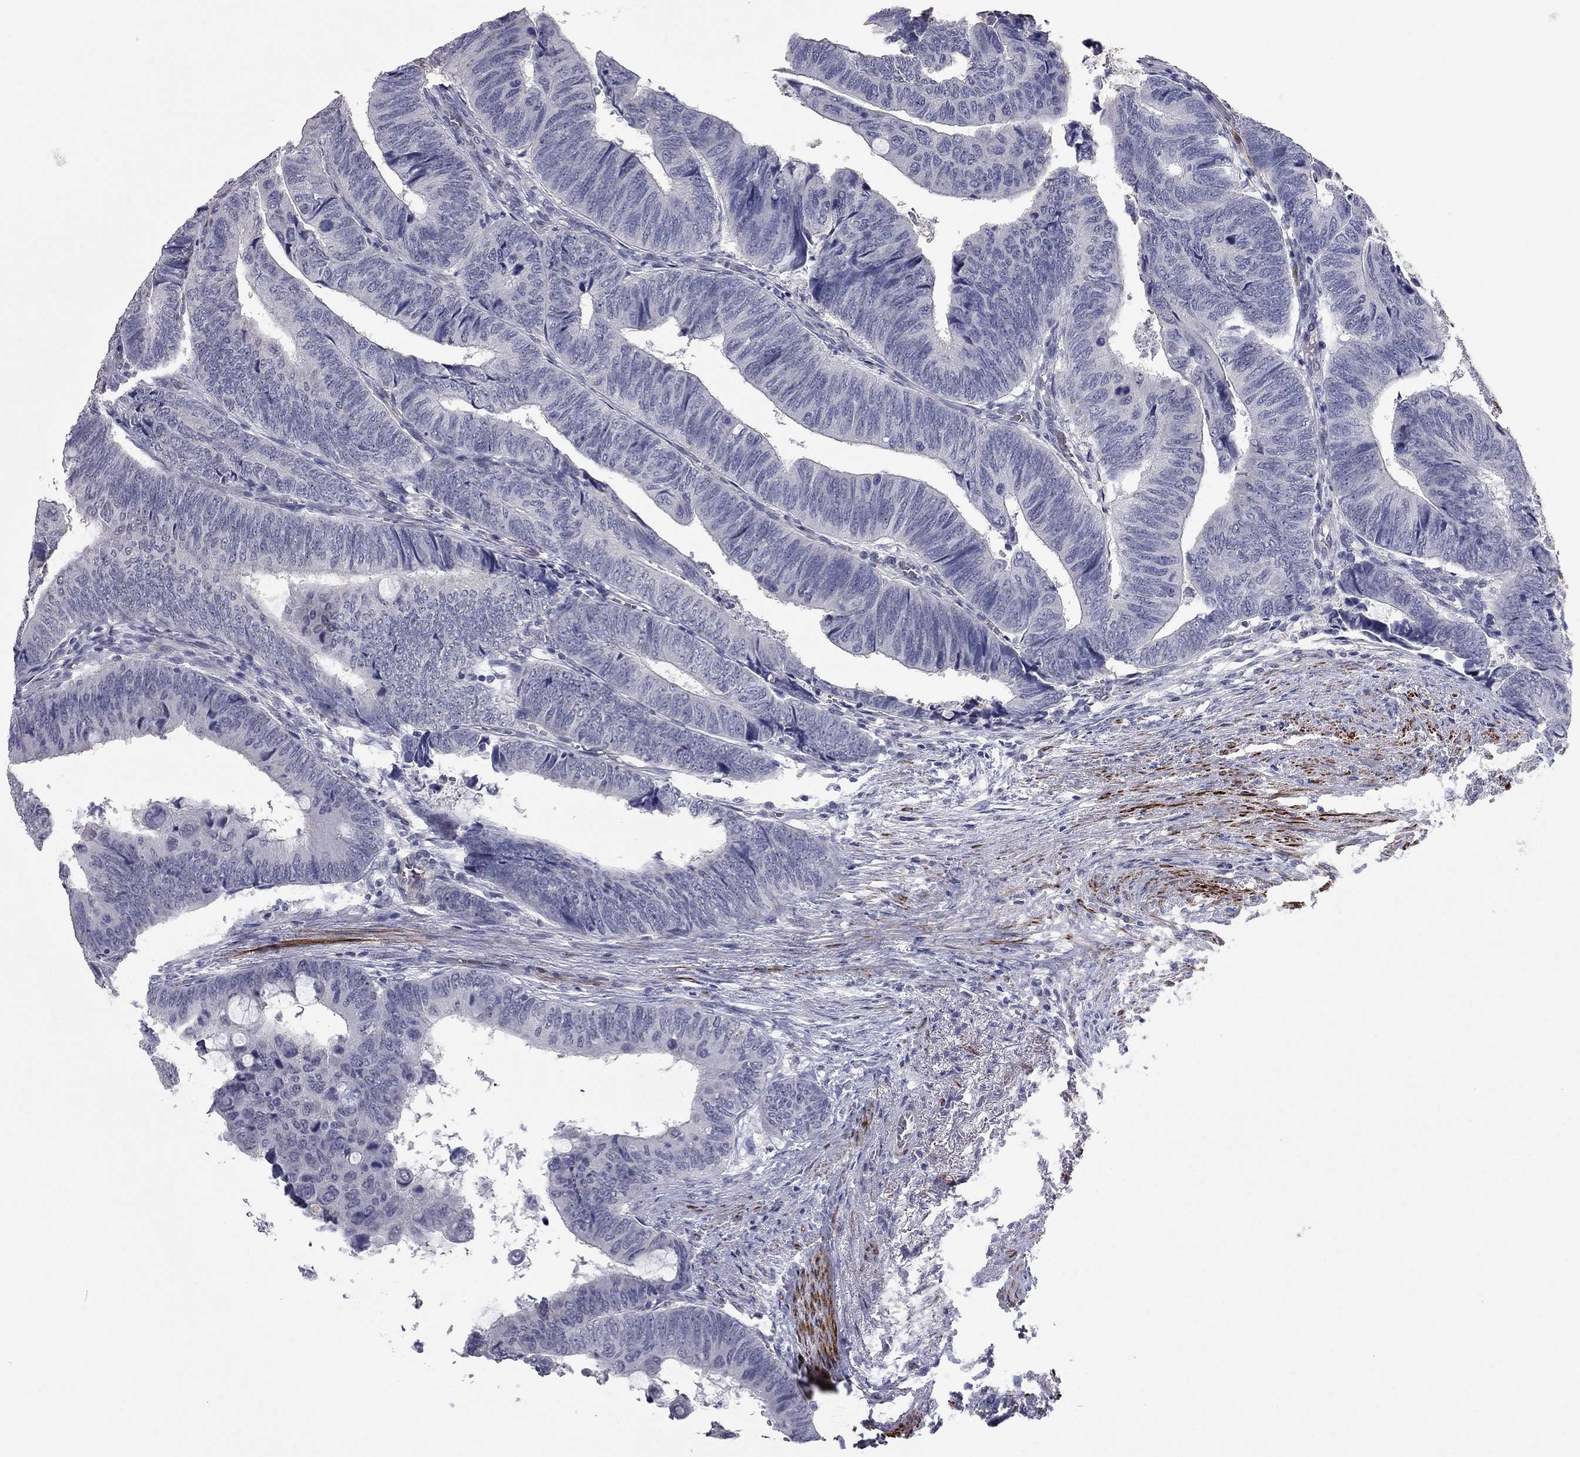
{"staining": {"intensity": "negative", "quantity": "none", "location": "none"}, "tissue": "colorectal cancer", "cell_type": "Tumor cells", "image_type": "cancer", "snomed": [{"axis": "morphology", "description": "Normal tissue, NOS"}, {"axis": "morphology", "description": "Adenocarcinoma, NOS"}, {"axis": "topography", "description": "Rectum"}, {"axis": "topography", "description": "Peripheral nerve tissue"}], "caption": "Immunohistochemistry (IHC) histopathology image of neoplastic tissue: human colorectal adenocarcinoma stained with DAB (3,3'-diaminobenzidine) displays no significant protein positivity in tumor cells. The staining is performed using DAB brown chromogen with nuclei counter-stained in using hematoxylin.", "gene": "IP6K3", "patient": {"sex": "male", "age": 92}}